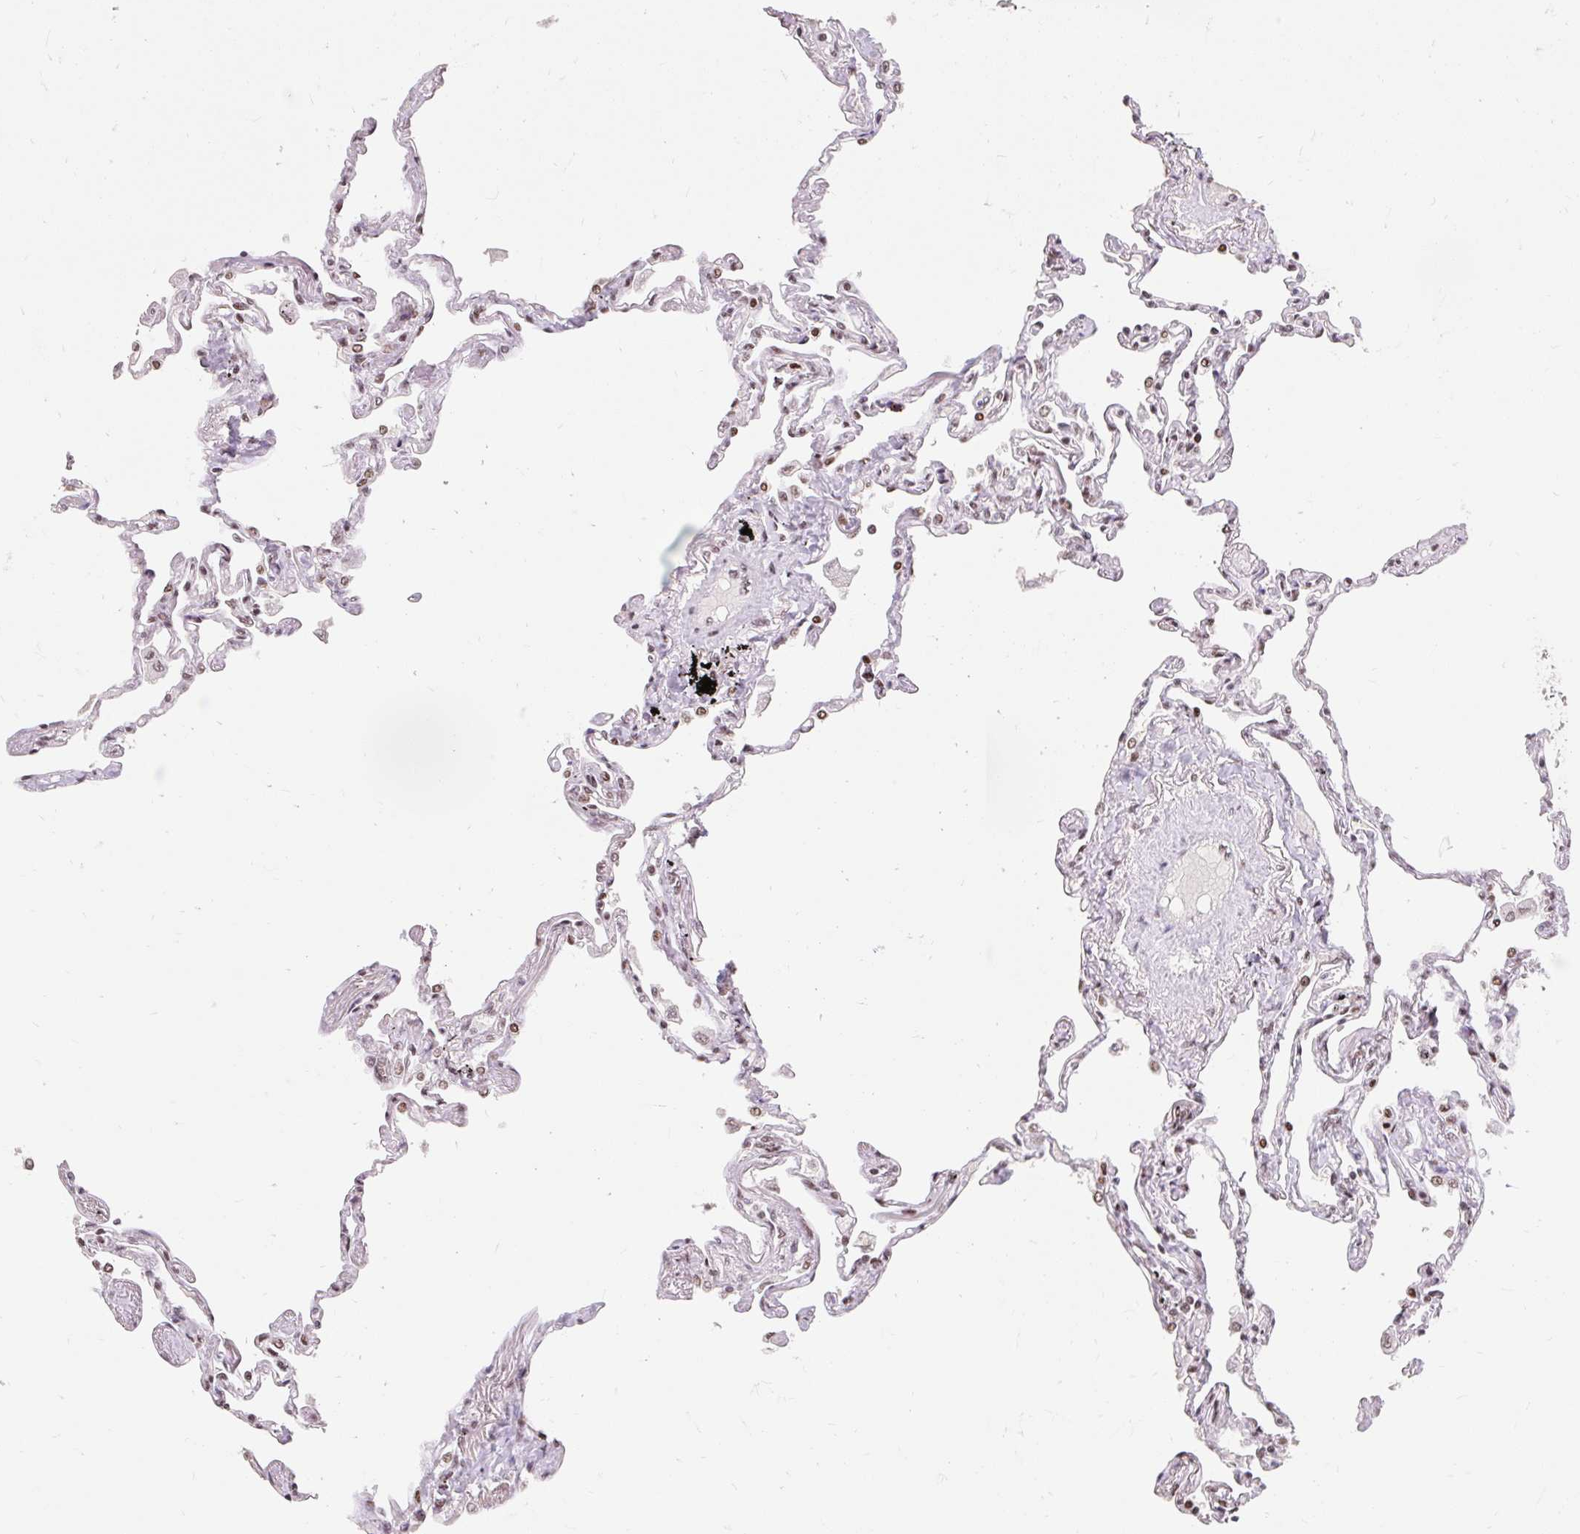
{"staining": {"intensity": "weak", "quantity": ">75%", "location": "nuclear"}, "tissue": "lung", "cell_type": "Alveolar cells", "image_type": "normal", "snomed": [{"axis": "morphology", "description": "Normal tissue, NOS"}, {"axis": "topography", "description": "Lung"}], "caption": "Immunohistochemical staining of benign human lung shows >75% levels of weak nuclear protein staining in about >75% of alveolar cells.", "gene": "SRSF10", "patient": {"sex": "female", "age": 67}}